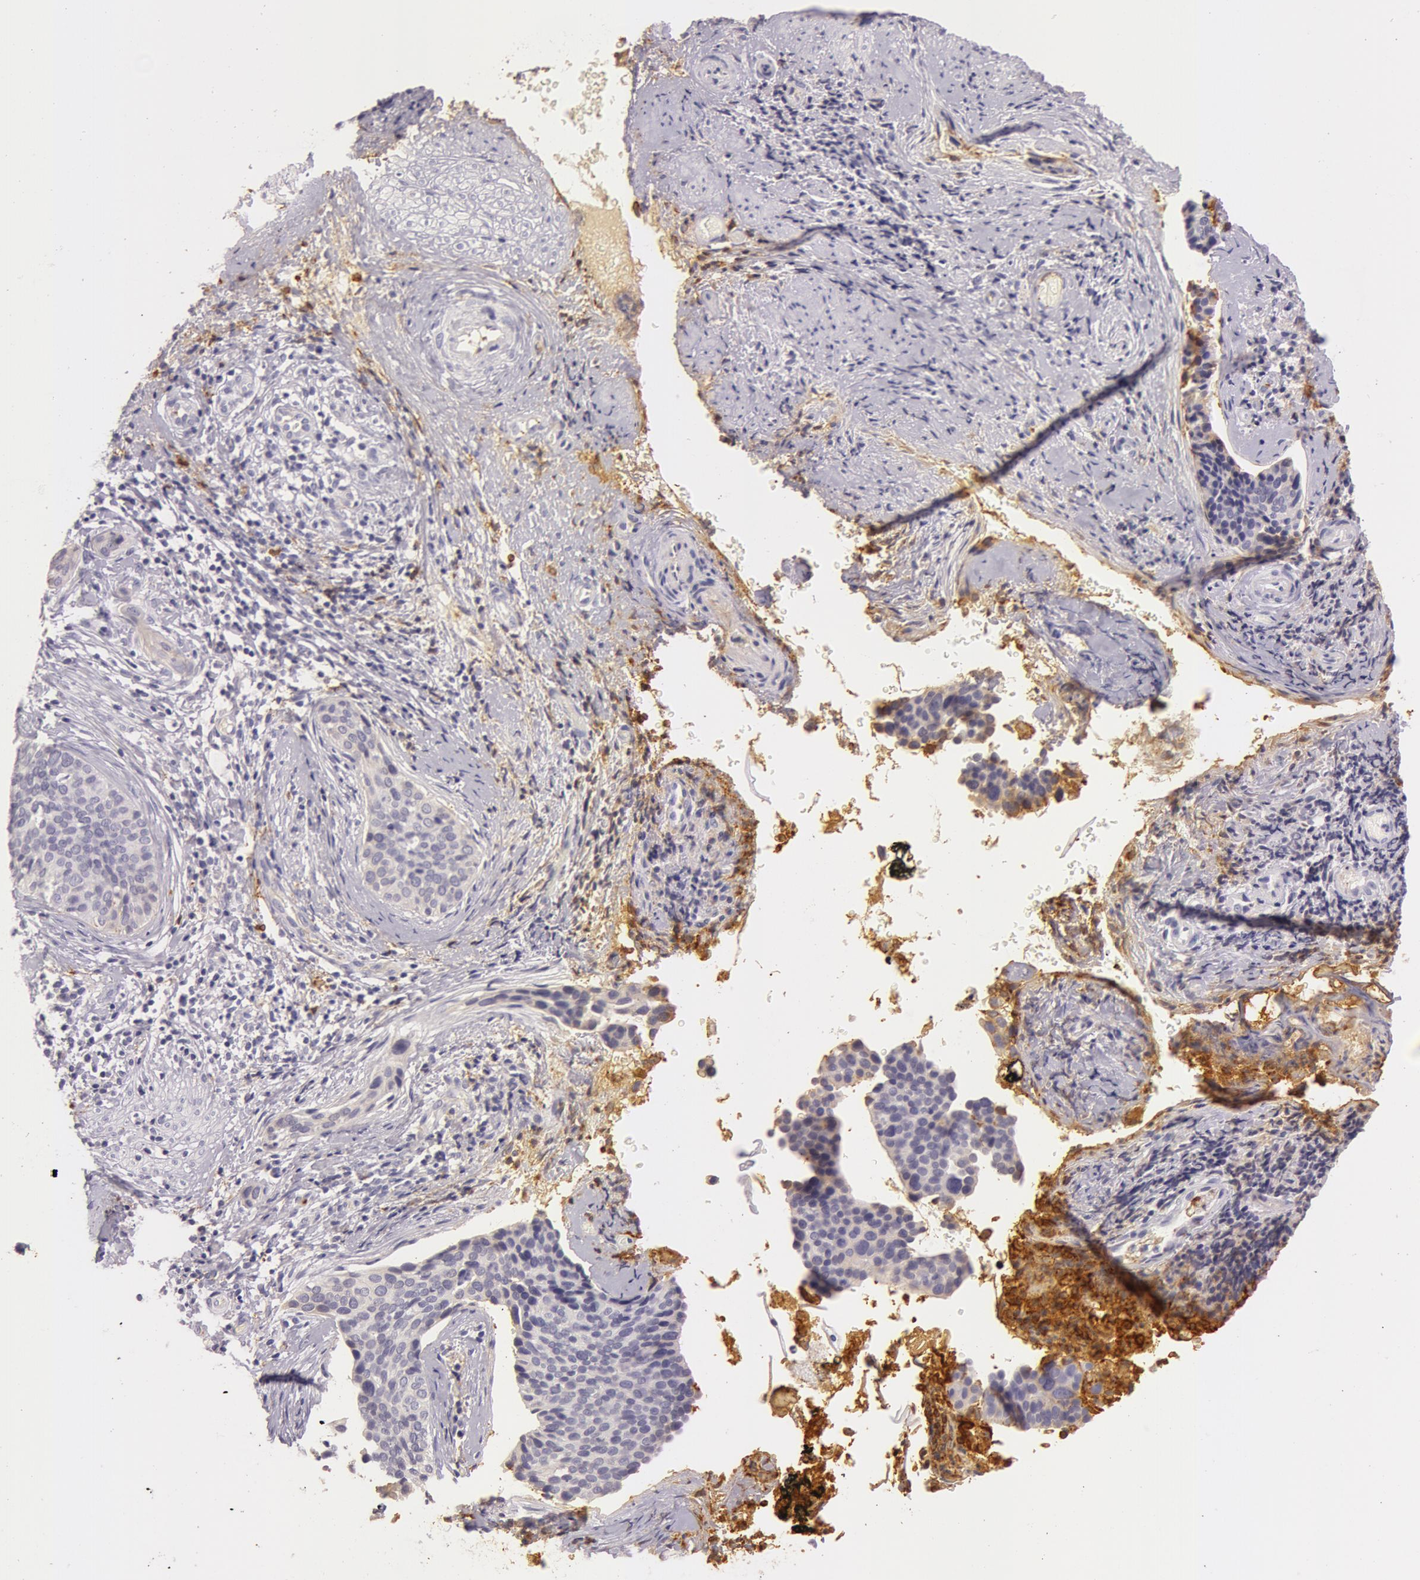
{"staining": {"intensity": "negative", "quantity": "none", "location": "none"}, "tissue": "cervical cancer", "cell_type": "Tumor cells", "image_type": "cancer", "snomed": [{"axis": "morphology", "description": "Squamous cell carcinoma, NOS"}, {"axis": "topography", "description": "Cervix"}], "caption": "A micrograph of human cervical cancer is negative for staining in tumor cells.", "gene": "C4BPA", "patient": {"sex": "female", "age": 31}}